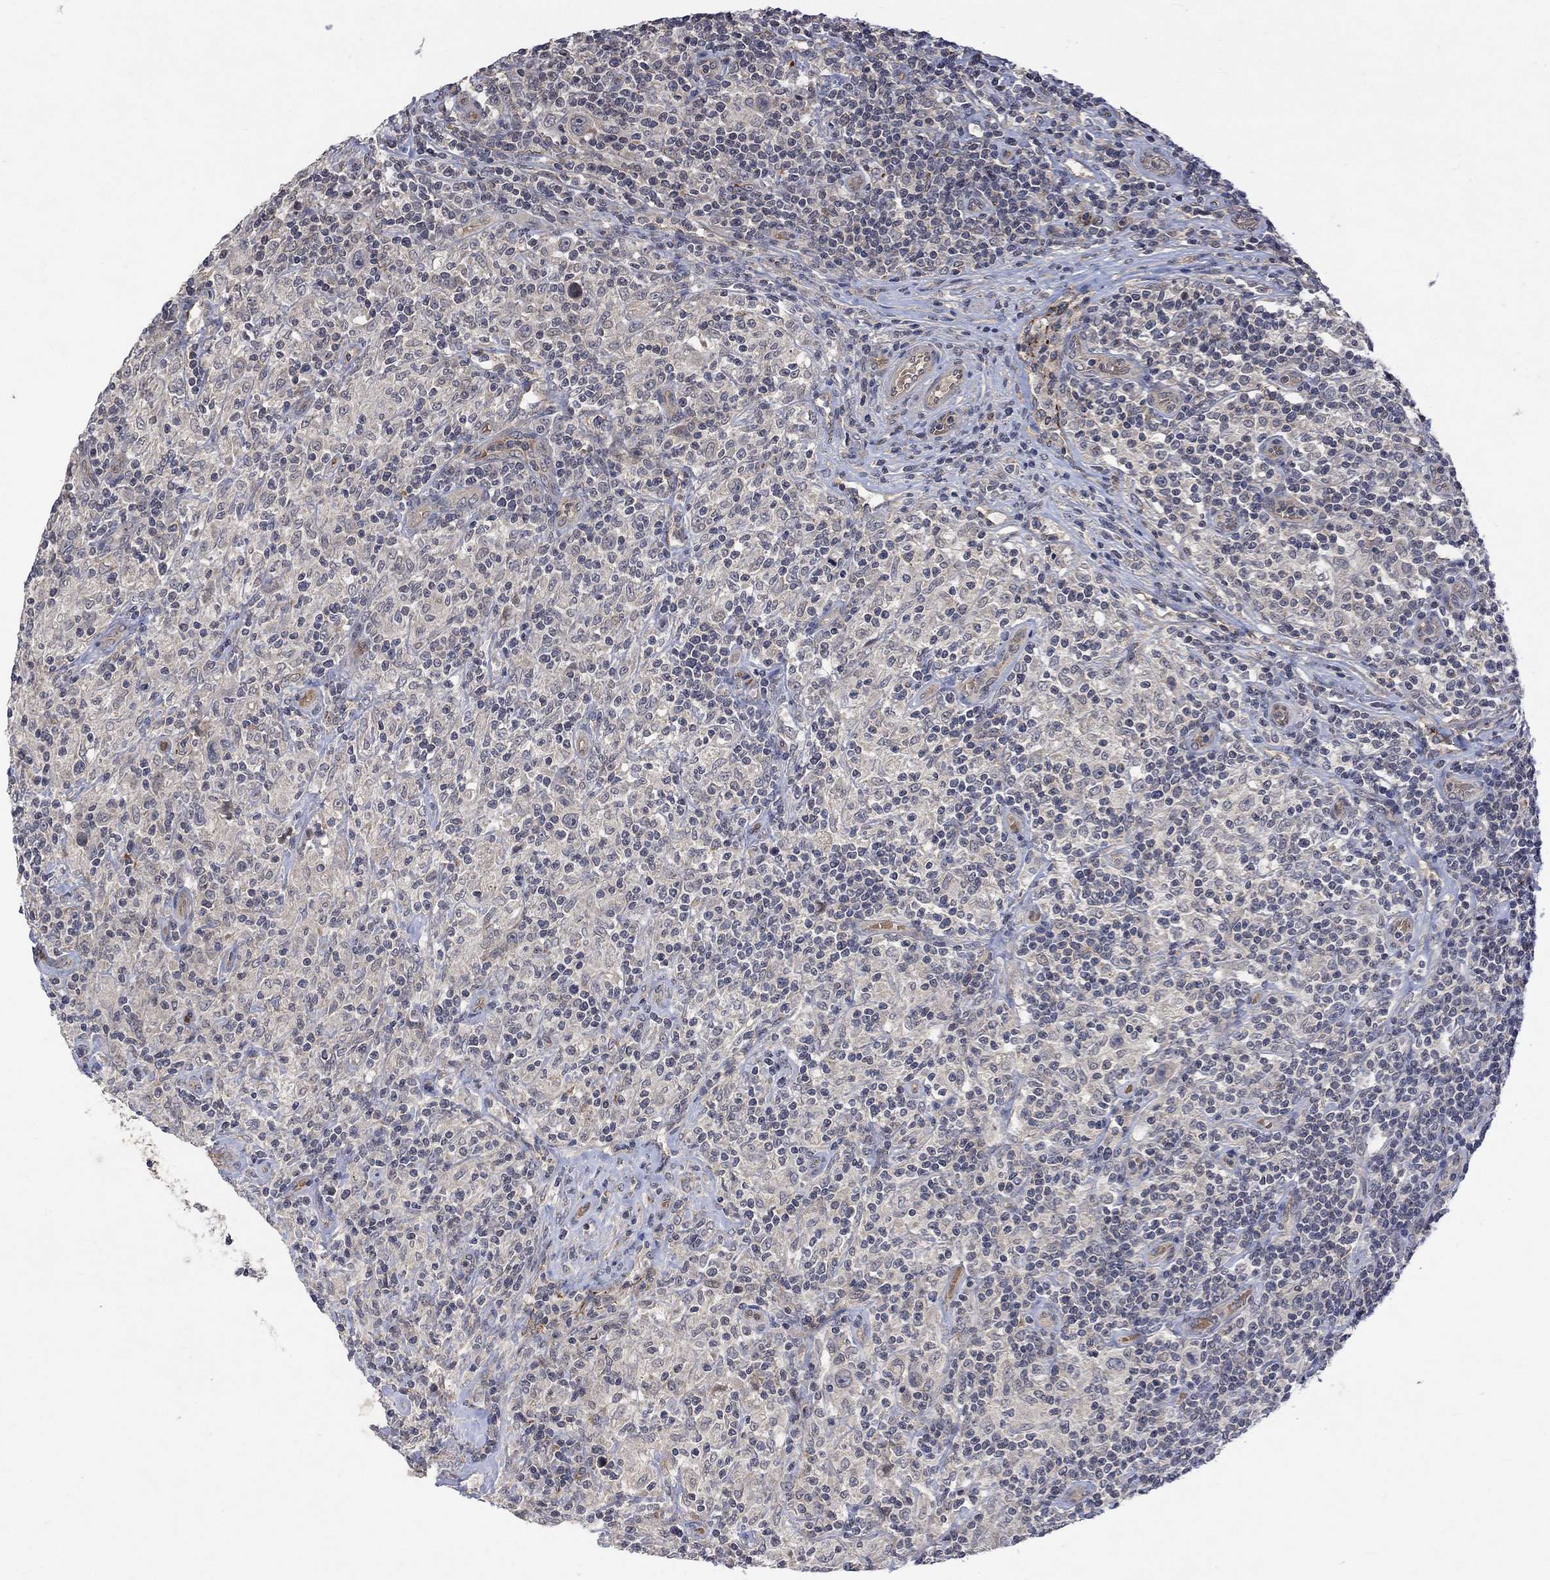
{"staining": {"intensity": "negative", "quantity": "none", "location": "none"}, "tissue": "lymphoma", "cell_type": "Tumor cells", "image_type": "cancer", "snomed": [{"axis": "morphology", "description": "Hodgkin's disease, NOS"}, {"axis": "topography", "description": "Lymph node"}], "caption": "Human Hodgkin's disease stained for a protein using immunohistochemistry exhibits no expression in tumor cells.", "gene": "GRIN2D", "patient": {"sex": "male", "age": 70}}